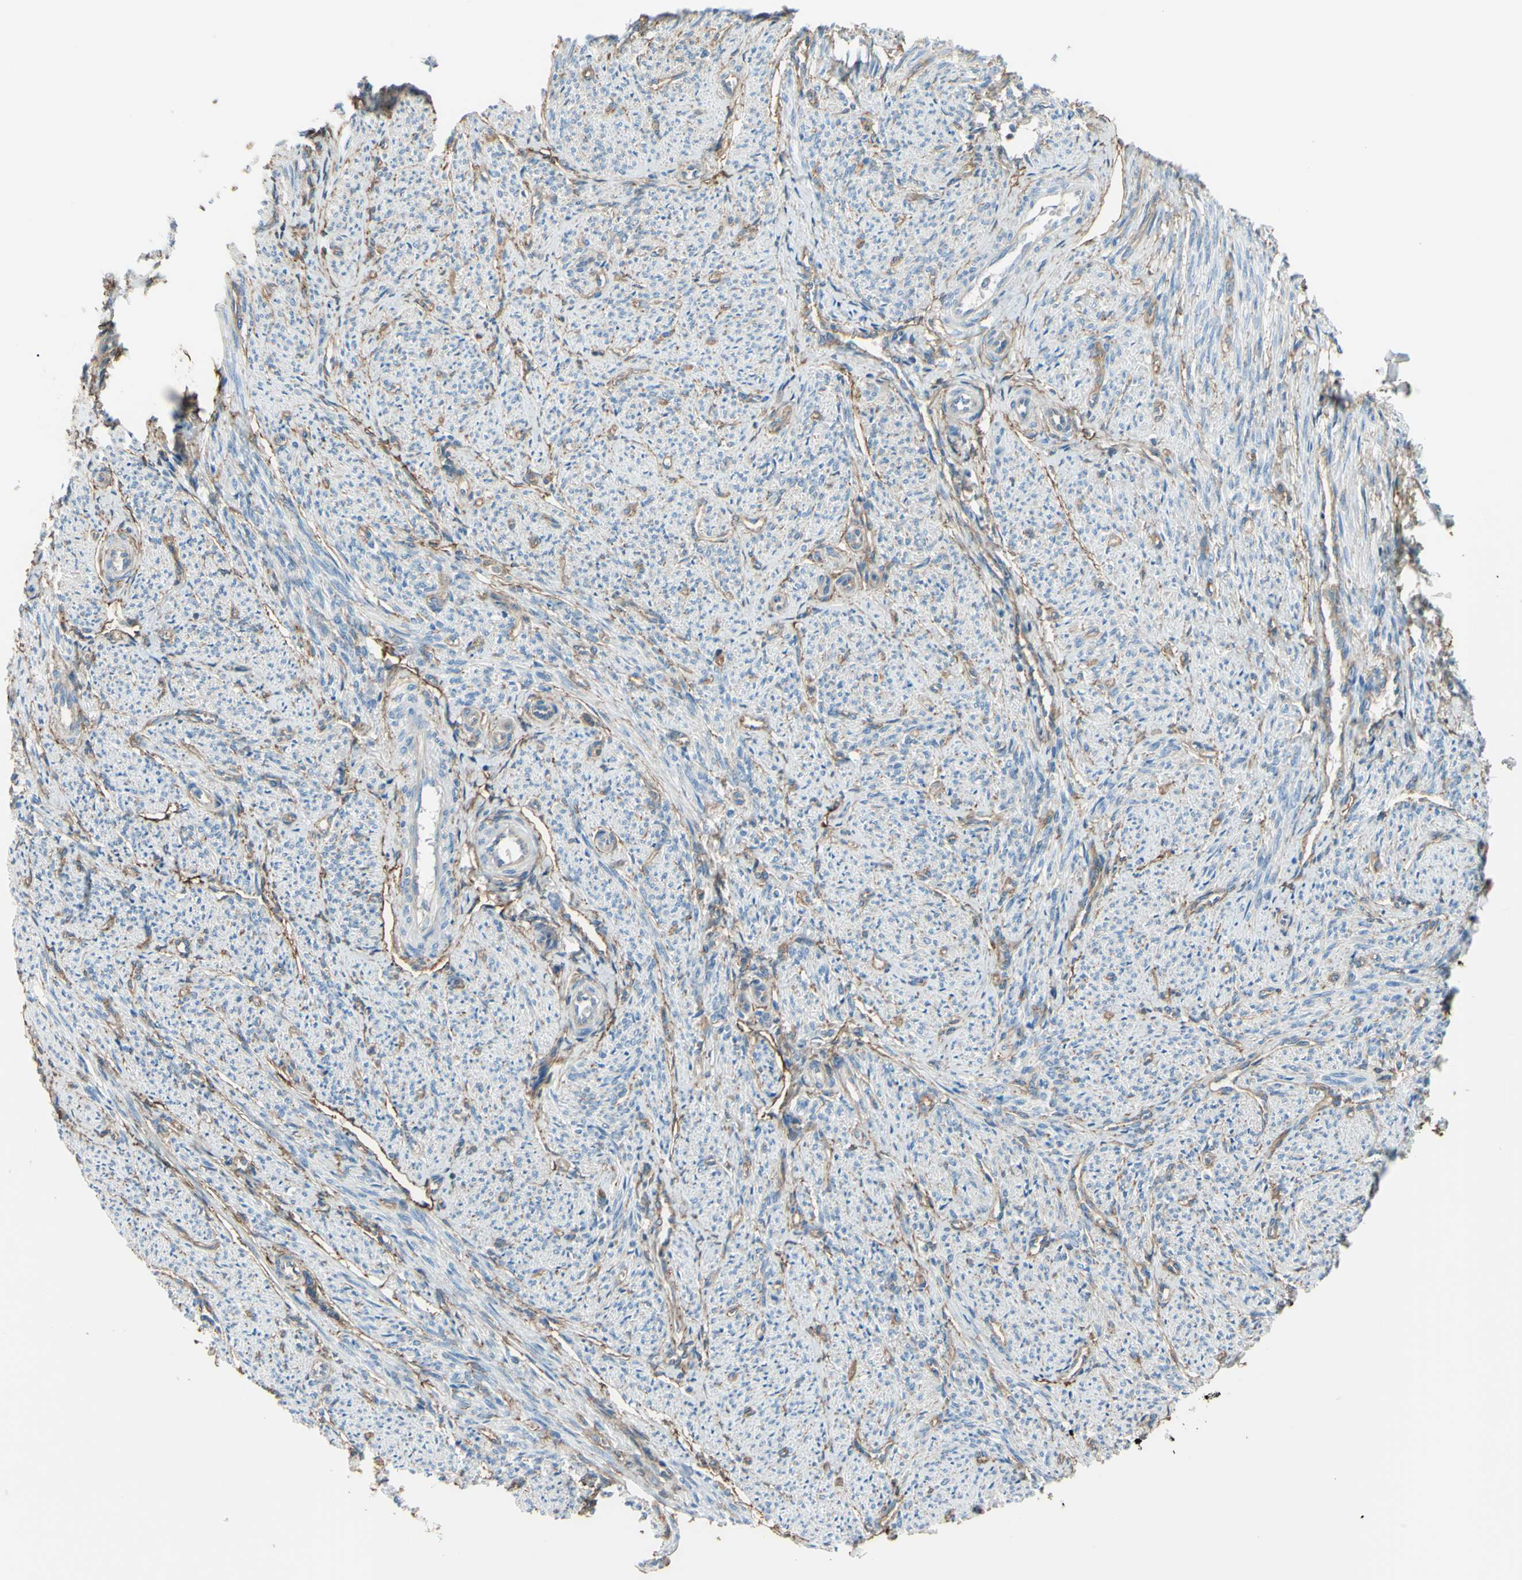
{"staining": {"intensity": "negative", "quantity": "none", "location": "none"}, "tissue": "smooth muscle", "cell_type": "Smooth muscle cells", "image_type": "normal", "snomed": [{"axis": "morphology", "description": "Normal tissue, NOS"}, {"axis": "topography", "description": "Smooth muscle"}], "caption": "Immunohistochemistry (IHC) micrograph of normal smooth muscle: smooth muscle stained with DAB reveals no significant protein positivity in smooth muscle cells.", "gene": "ADD1", "patient": {"sex": "female", "age": 65}}